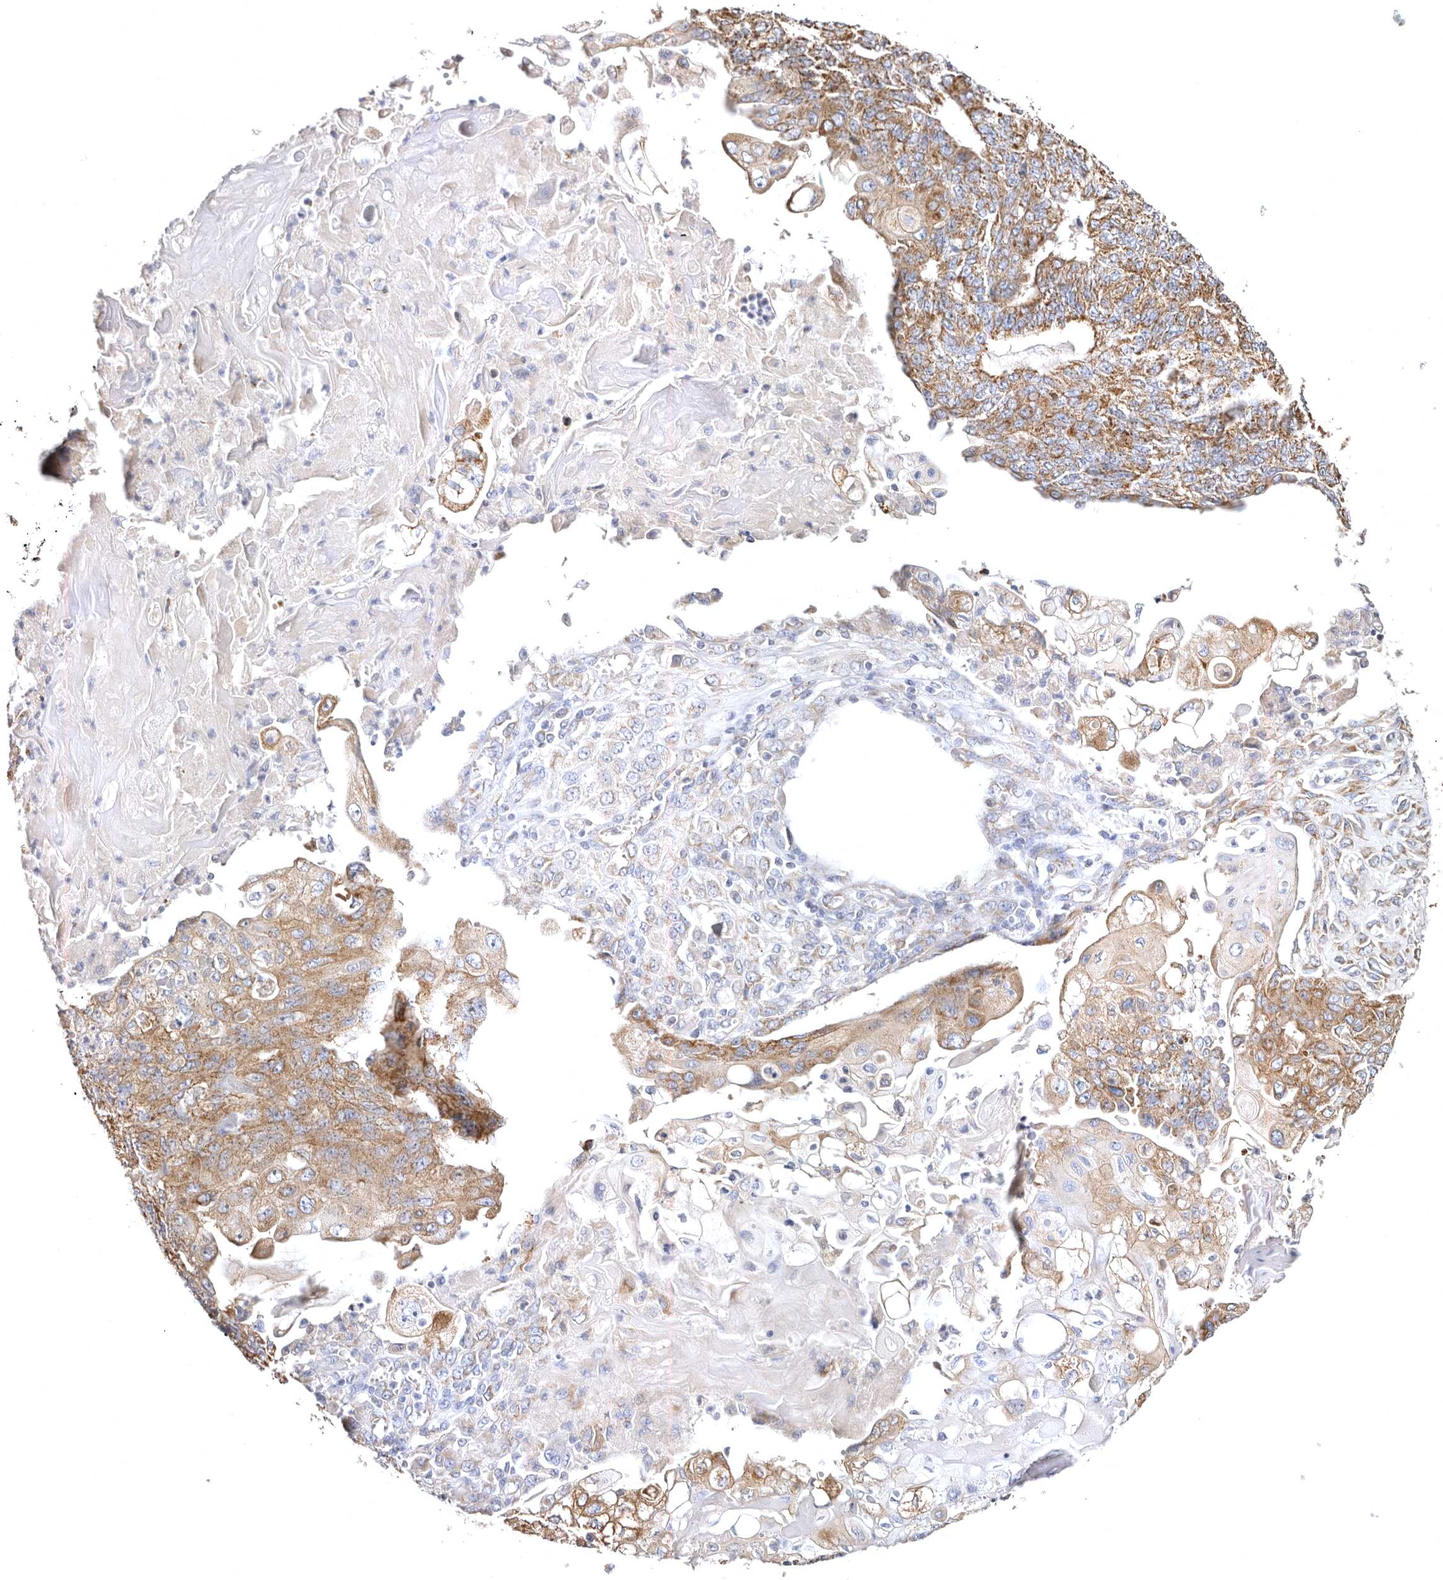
{"staining": {"intensity": "moderate", "quantity": ">75%", "location": "cytoplasmic/membranous"}, "tissue": "endometrial cancer", "cell_type": "Tumor cells", "image_type": "cancer", "snomed": [{"axis": "morphology", "description": "Adenocarcinoma, NOS"}, {"axis": "topography", "description": "Endometrium"}], "caption": "Protein staining displays moderate cytoplasmic/membranous staining in about >75% of tumor cells in endometrial adenocarcinoma.", "gene": "BAIAP2L1", "patient": {"sex": "female", "age": 32}}